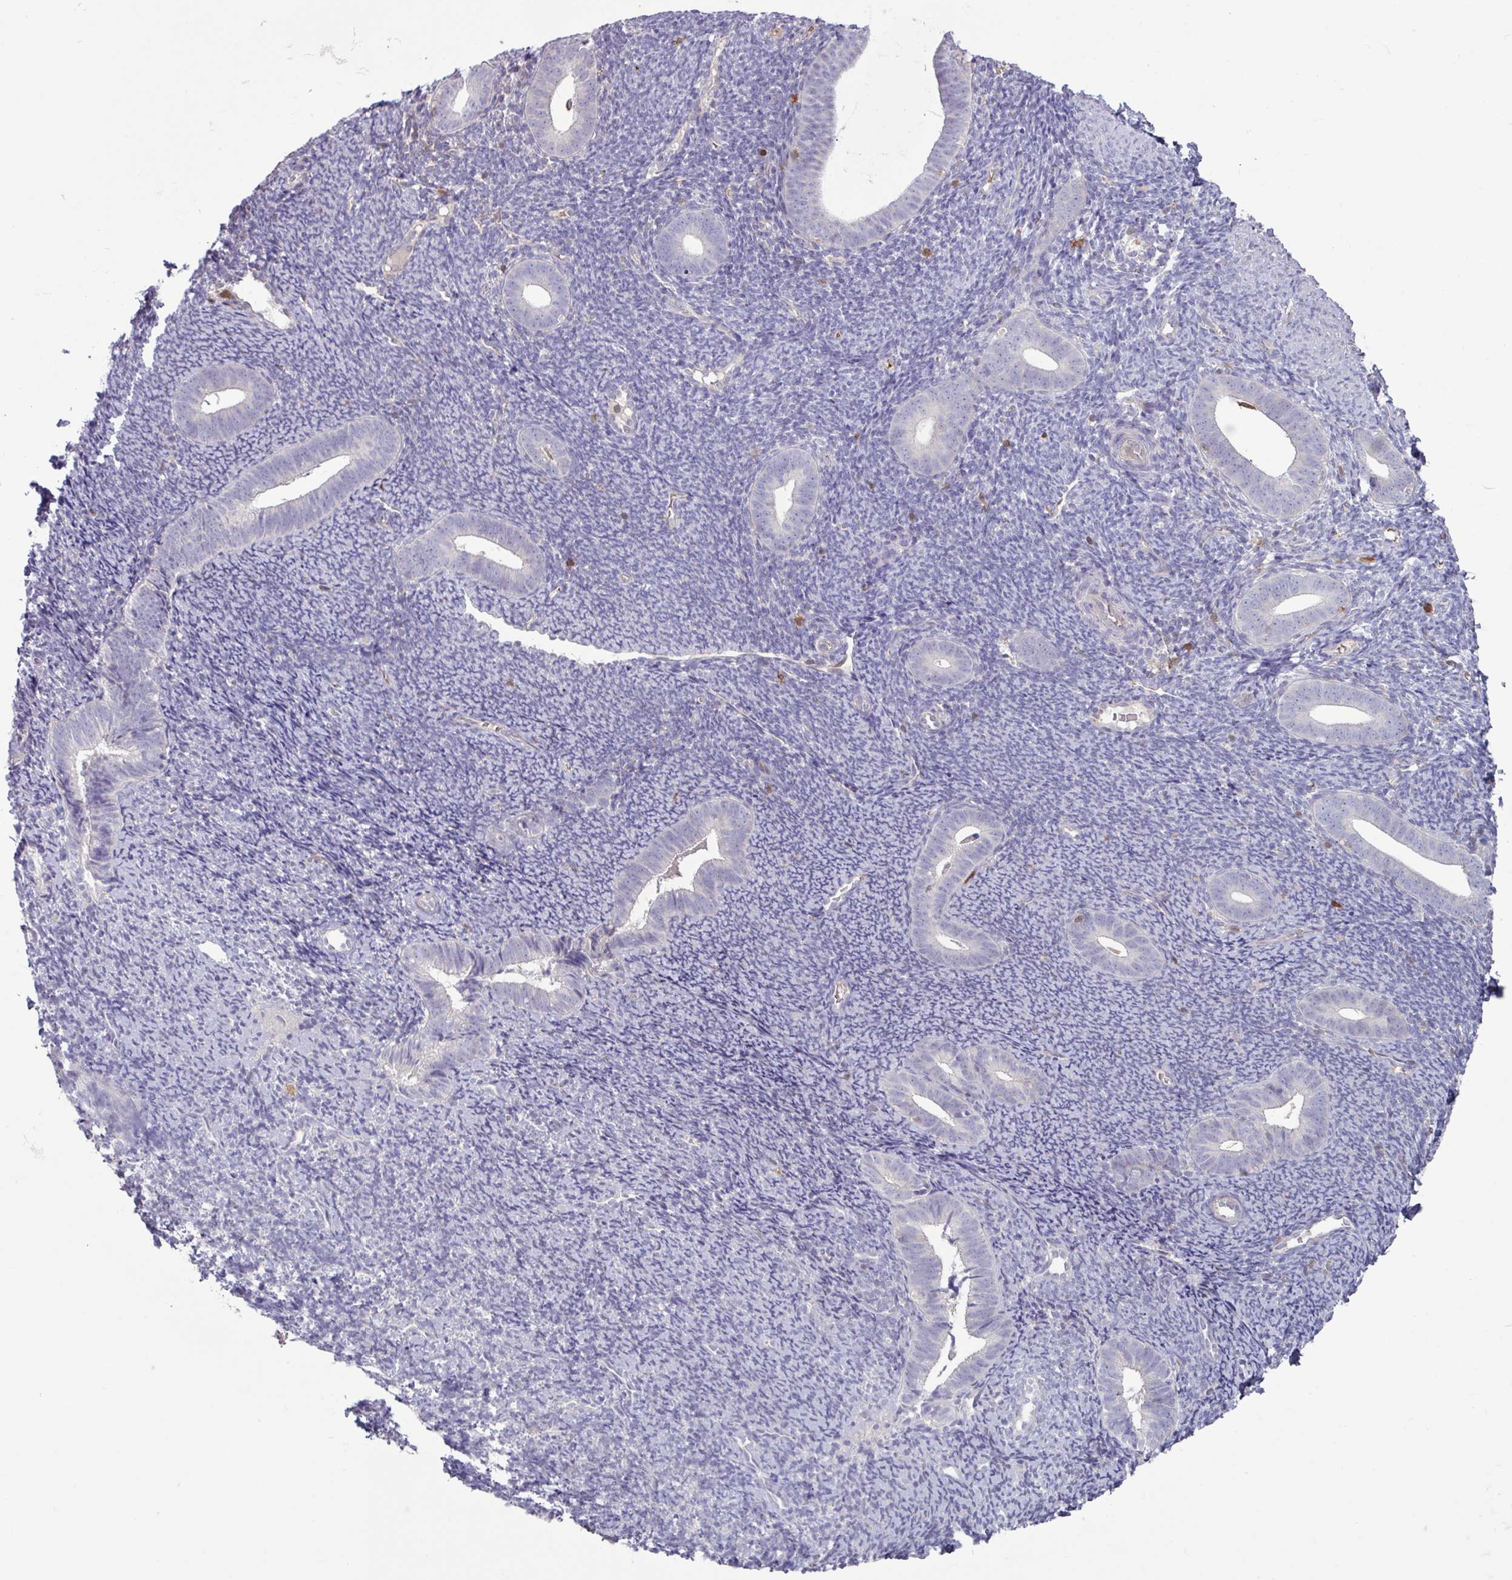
{"staining": {"intensity": "negative", "quantity": "none", "location": "none"}, "tissue": "endometrium", "cell_type": "Cells in endometrial stroma", "image_type": "normal", "snomed": [{"axis": "morphology", "description": "Normal tissue, NOS"}, {"axis": "topography", "description": "Endometrium"}], "caption": "This is an immunohistochemistry (IHC) histopathology image of benign endometrium. There is no positivity in cells in endometrial stroma.", "gene": "SEC61G", "patient": {"sex": "female", "age": 39}}